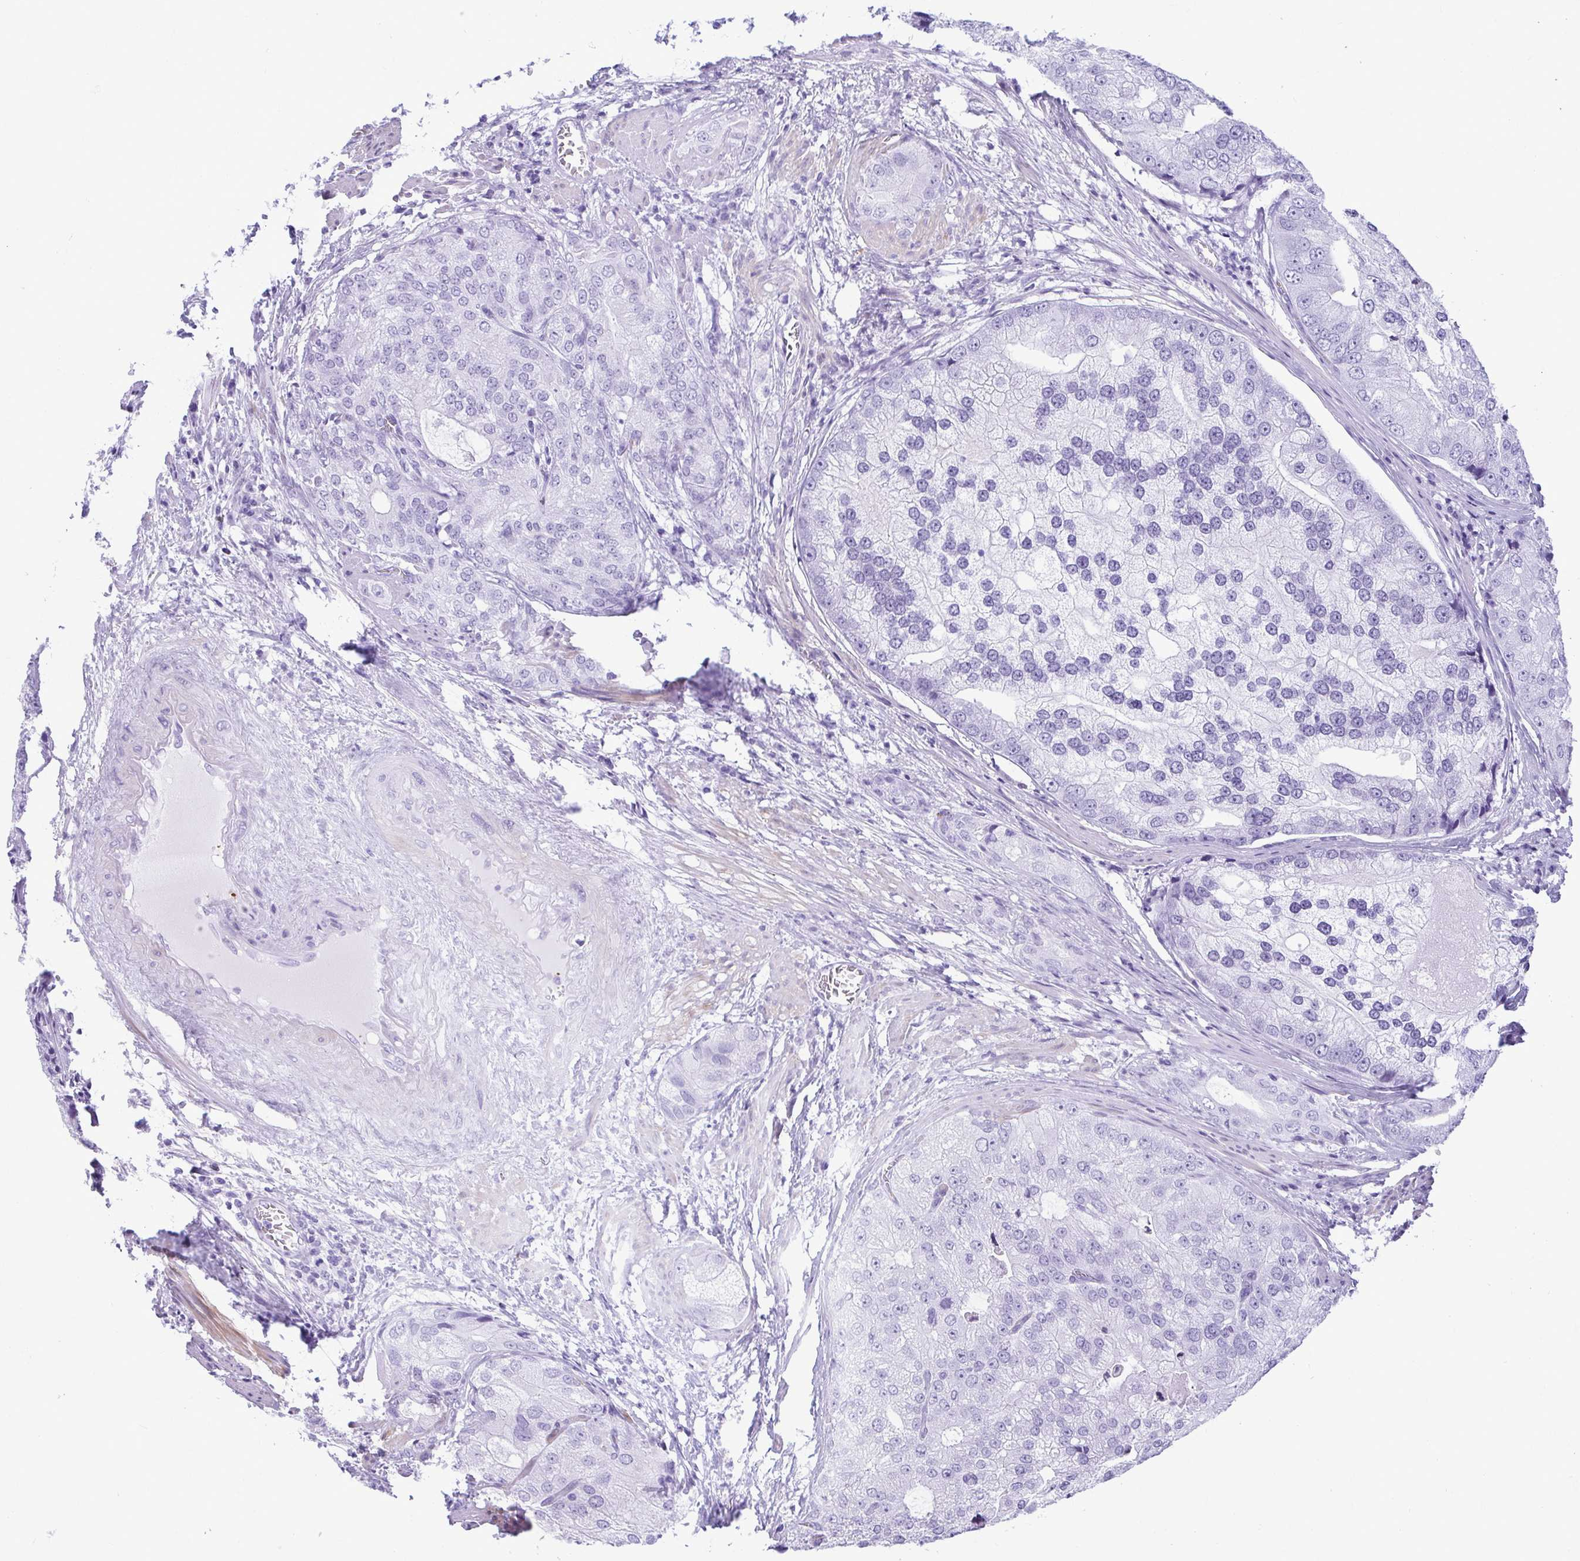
{"staining": {"intensity": "negative", "quantity": "none", "location": "none"}, "tissue": "prostate cancer", "cell_type": "Tumor cells", "image_type": "cancer", "snomed": [{"axis": "morphology", "description": "Adenocarcinoma, High grade"}, {"axis": "topography", "description": "Prostate"}], "caption": "Tumor cells show no significant positivity in prostate cancer (adenocarcinoma (high-grade)).", "gene": "TCEAL3", "patient": {"sex": "male", "age": 70}}